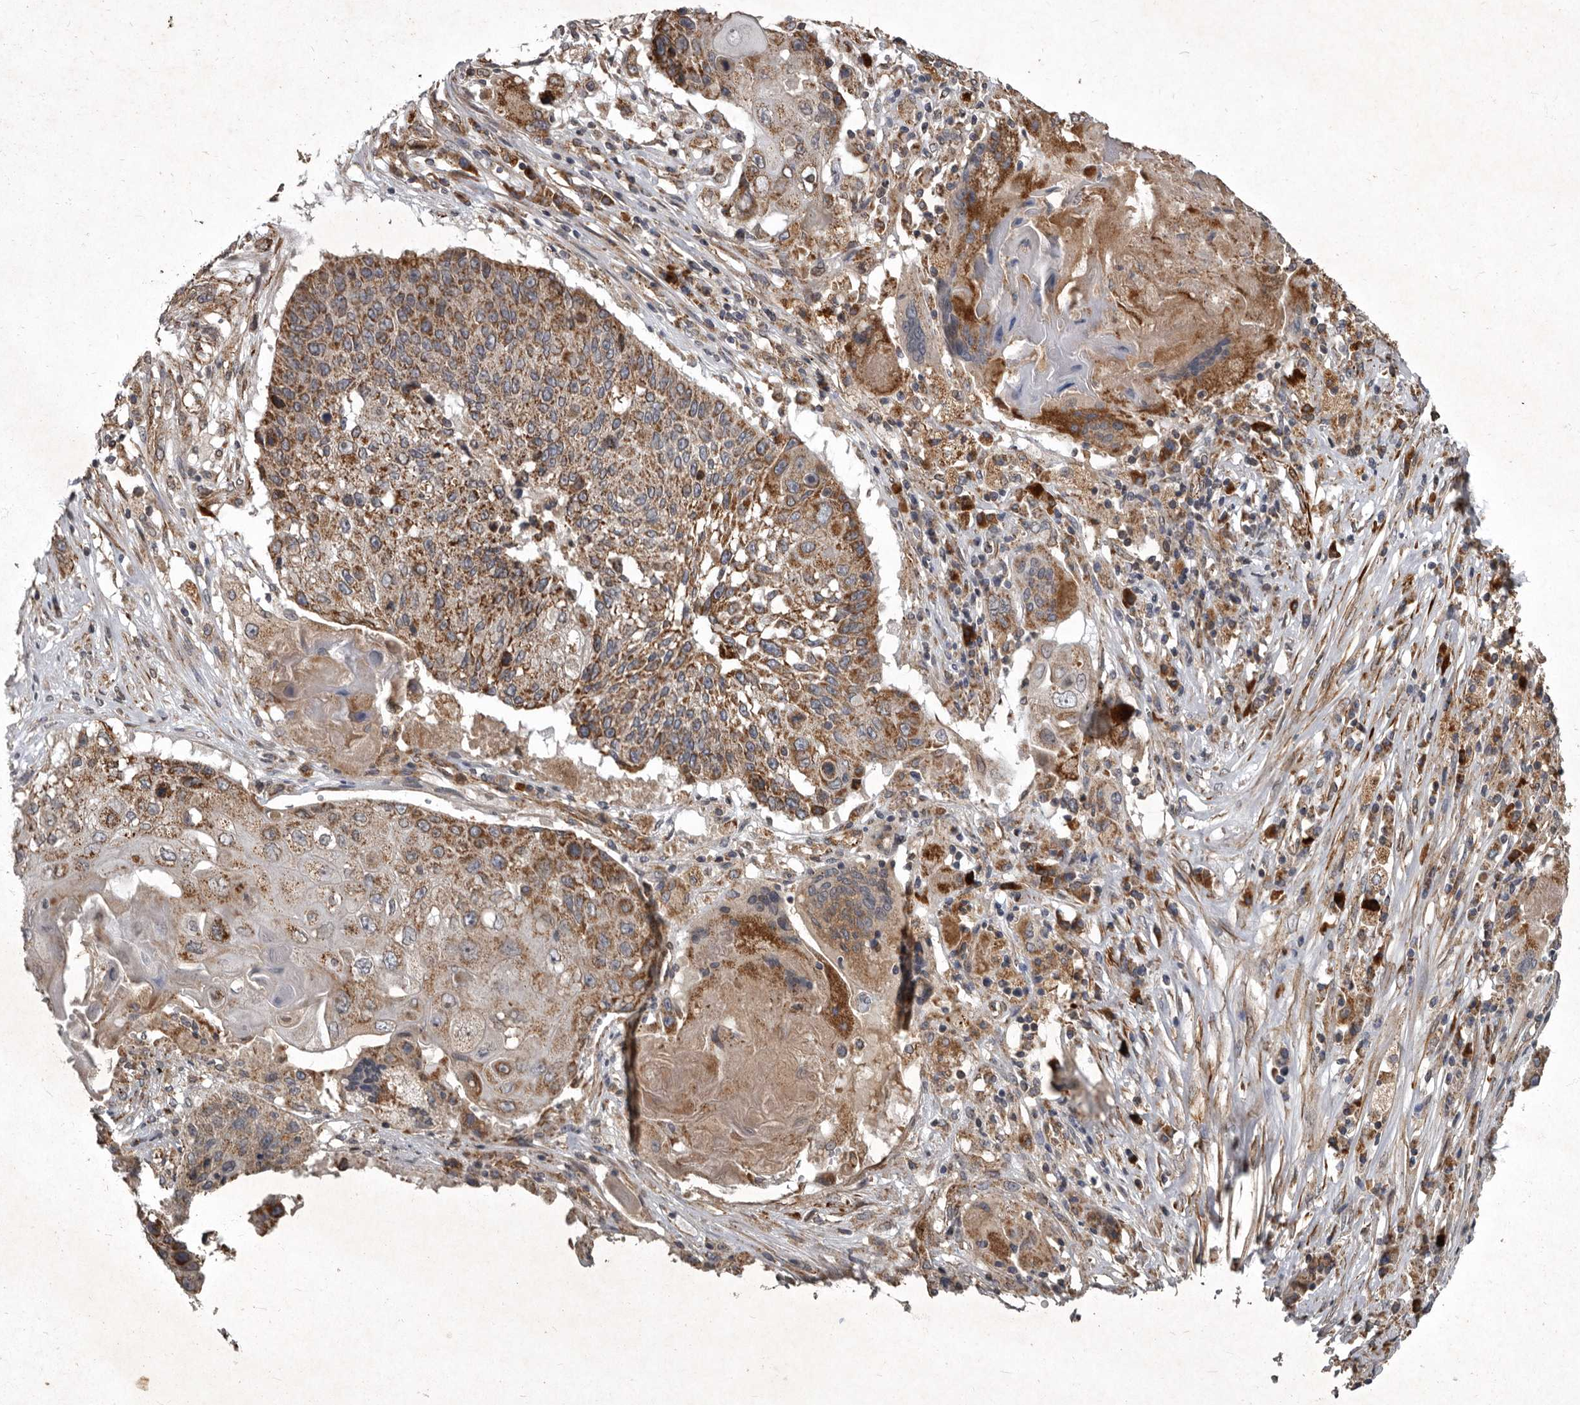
{"staining": {"intensity": "moderate", "quantity": ">75%", "location": "cytoplasmic/membranous"}, "tissue": "lung cancer", "cell_type": "Tumor cells", "image_type": "cancer", "snomed": [{"axis": "morphology", "description": "Squamous cell carcinoma, NOS"}, {"axis": "topography", "description": "Lung"}], "caption": "Lung squamous cell carcinoma tissue exhibits moderate cytoplasmic/membranous expression in about >75% of tumor cells, visualized by immunohistochemistry.", "gene": "MRPS15", "patient": {"sex": "male", "age": 61}}